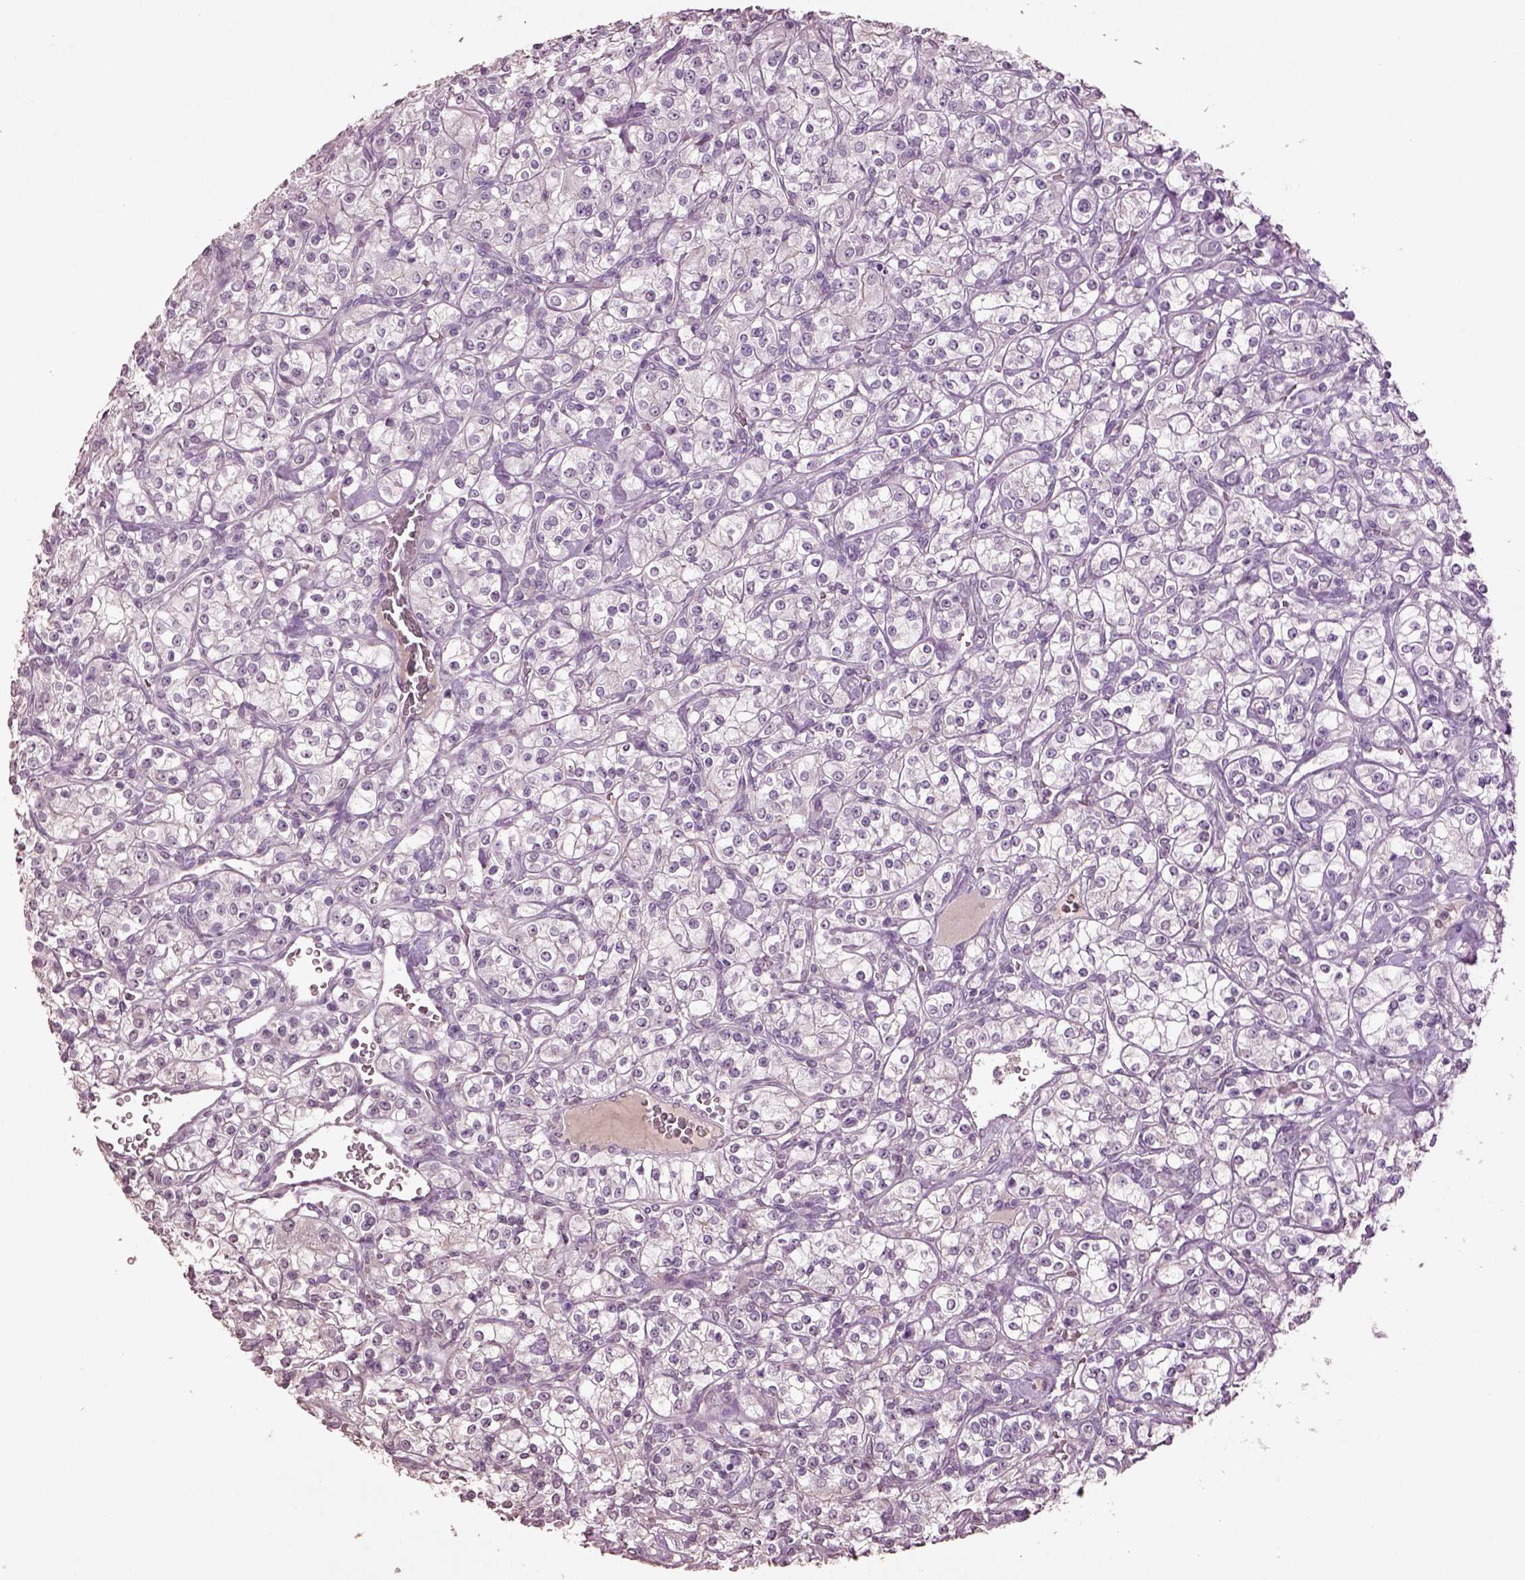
{"staining": {"intensity": "negative", "quantity": "none", "location": "none"}, "tissue": "renal cancer", "cell_type": "Tumor cells", "image_type": "cancer", "snomed": [{"axis": "morphology", "description": "Adenocarcinoma, NOS"}, {"axis": "topography", "description": "Kidney"}], "caption": "This is an immunohistochemistry (IHC) micrograph of renal cancer. There is no staining in tumor cells.", "gene": "KCNIP3", "patient": {"sex": "male", "age": 77}}